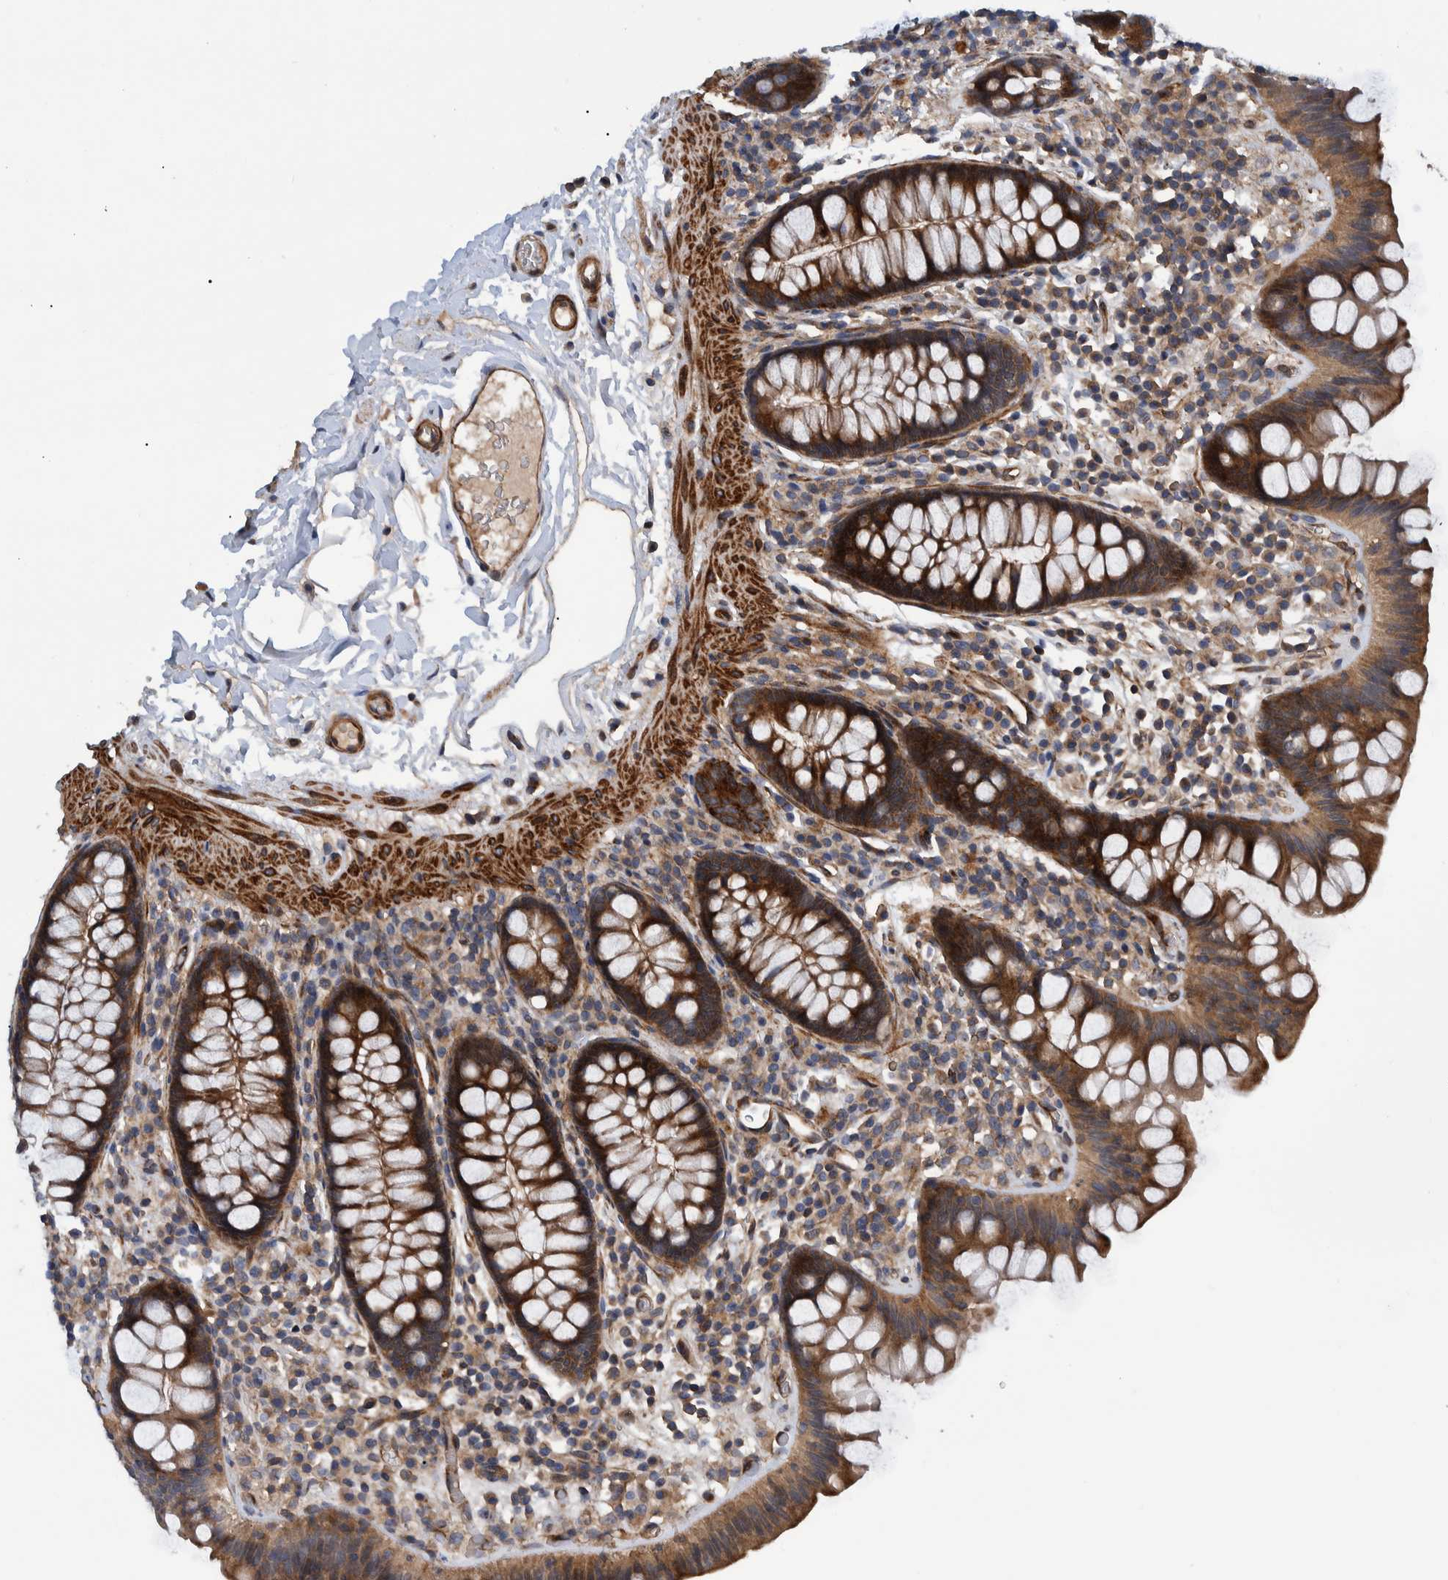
{"staining": {"intensity": "moderate", "quantity": ">75%", "location": "cytoplasmic/membranous"}, "tissue": "colon", "cell_type": "Endothelial cells", "image_type": "normal", "snomed": [{"axis": "morphology", "description": "Normal tissue, NOS"}, {"axis": "topography", "description": "Colon"}], "caption": "The image shows immunohistochemical staining of benign colon. There is moderate cytoplasmic/membranous expression is identified in approximately >75% of endothelial cells.", "gene": "GRPEL2", "patient": {"sex": "female", "age": 80}}